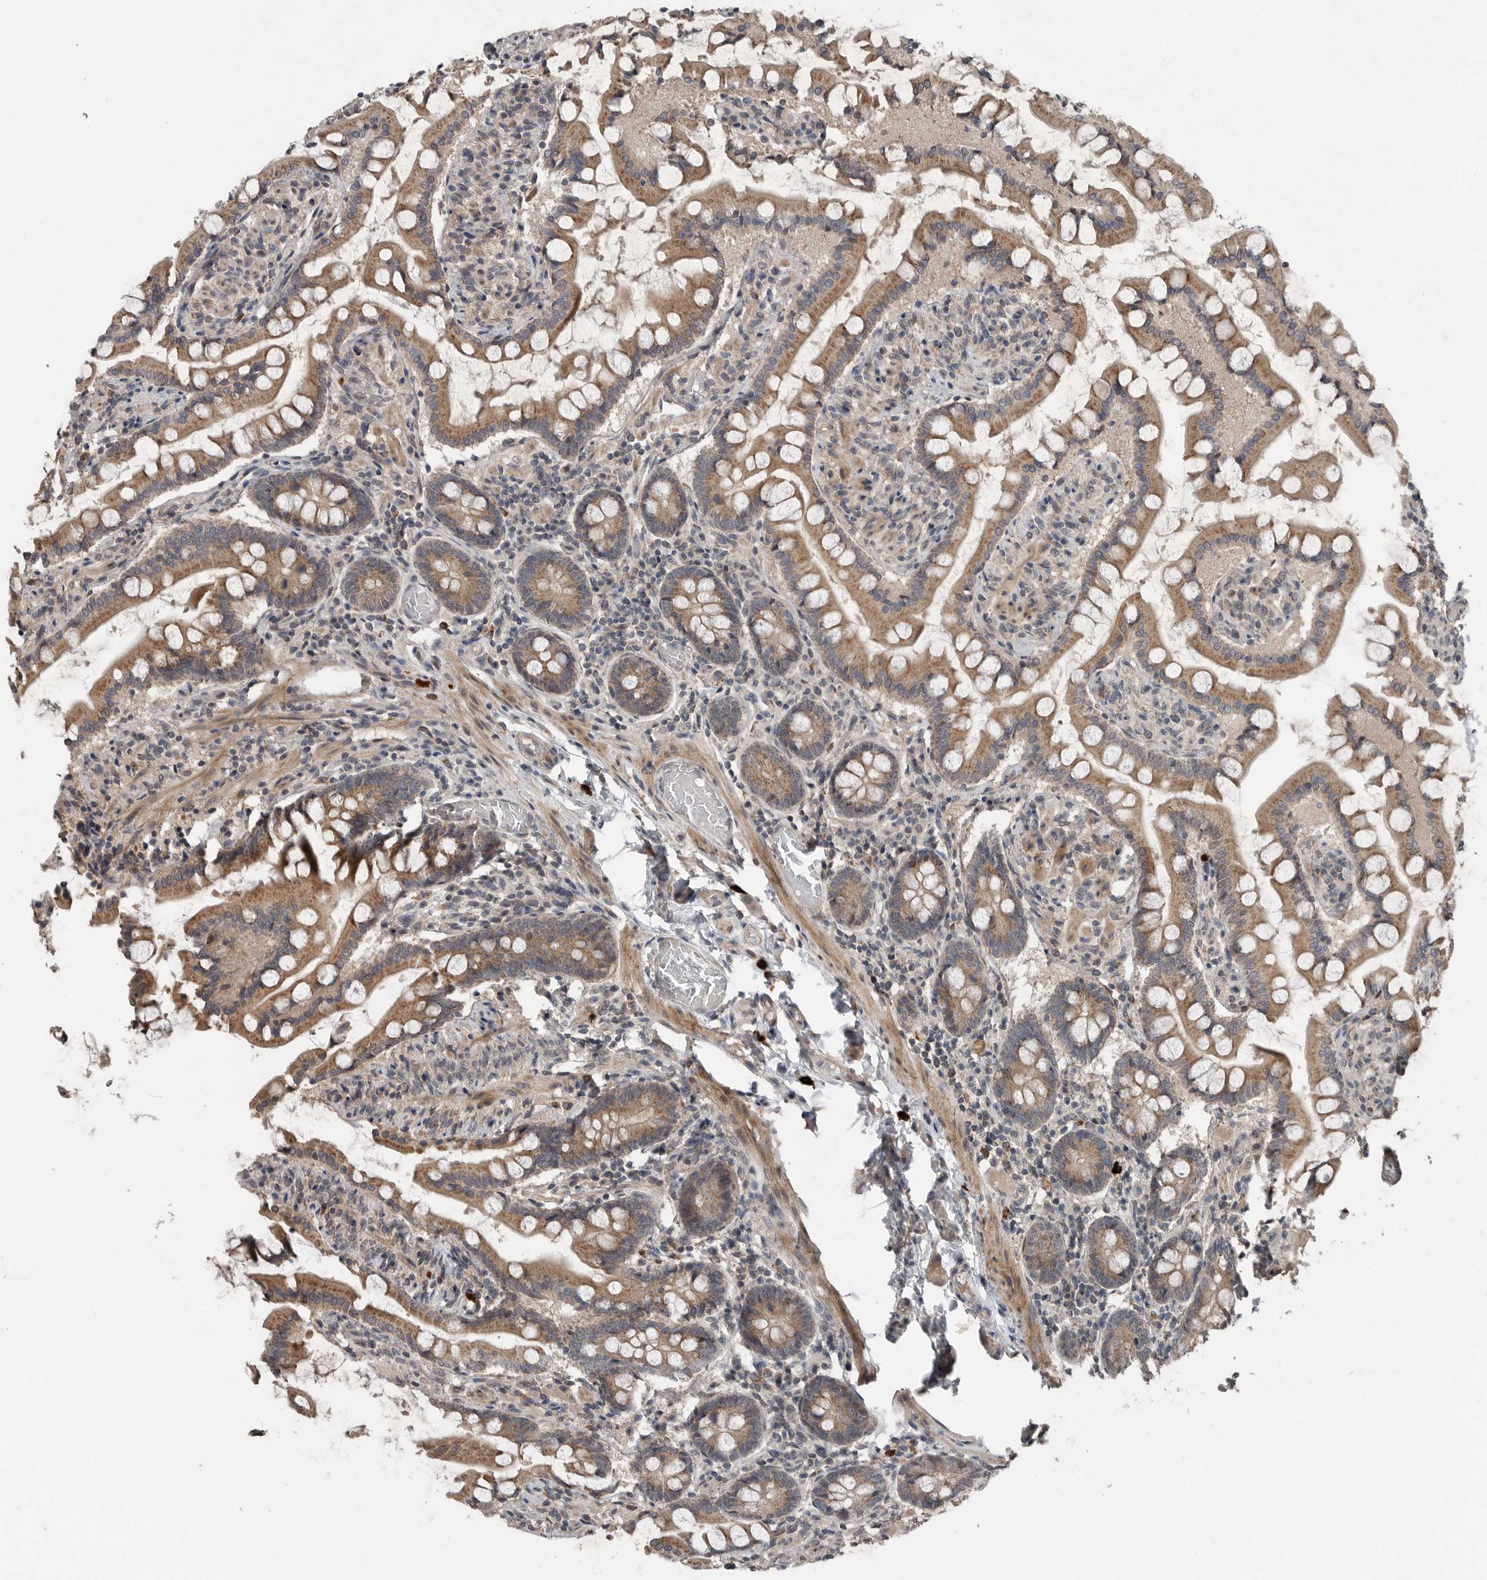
{"staining": {"intensity": "moderate", "quantity": ">75%", "location": "cytoplasmic/membranous"}, "tissue": "small intestine", "cell_type": "Glandular cells", "image_type": "normal", "snomed": [{"axis": "morphology", "description": "Normal tissue, NOS"}, {"axis": "topography", "description": "Small intestine"}], "caption": "Protein staining of normal small intestine reveals moderate cytoplasmic/membranous staining in approximately >75% of glandular cells. The staining is performed using DAB (3,3'-diaminobenzidine) brown chromogen to label protein expression. The nuclei are counter-stained blue using hematoxylin.", "gene": "SCP2", "patient": {"sex": "male", "age": 41}}